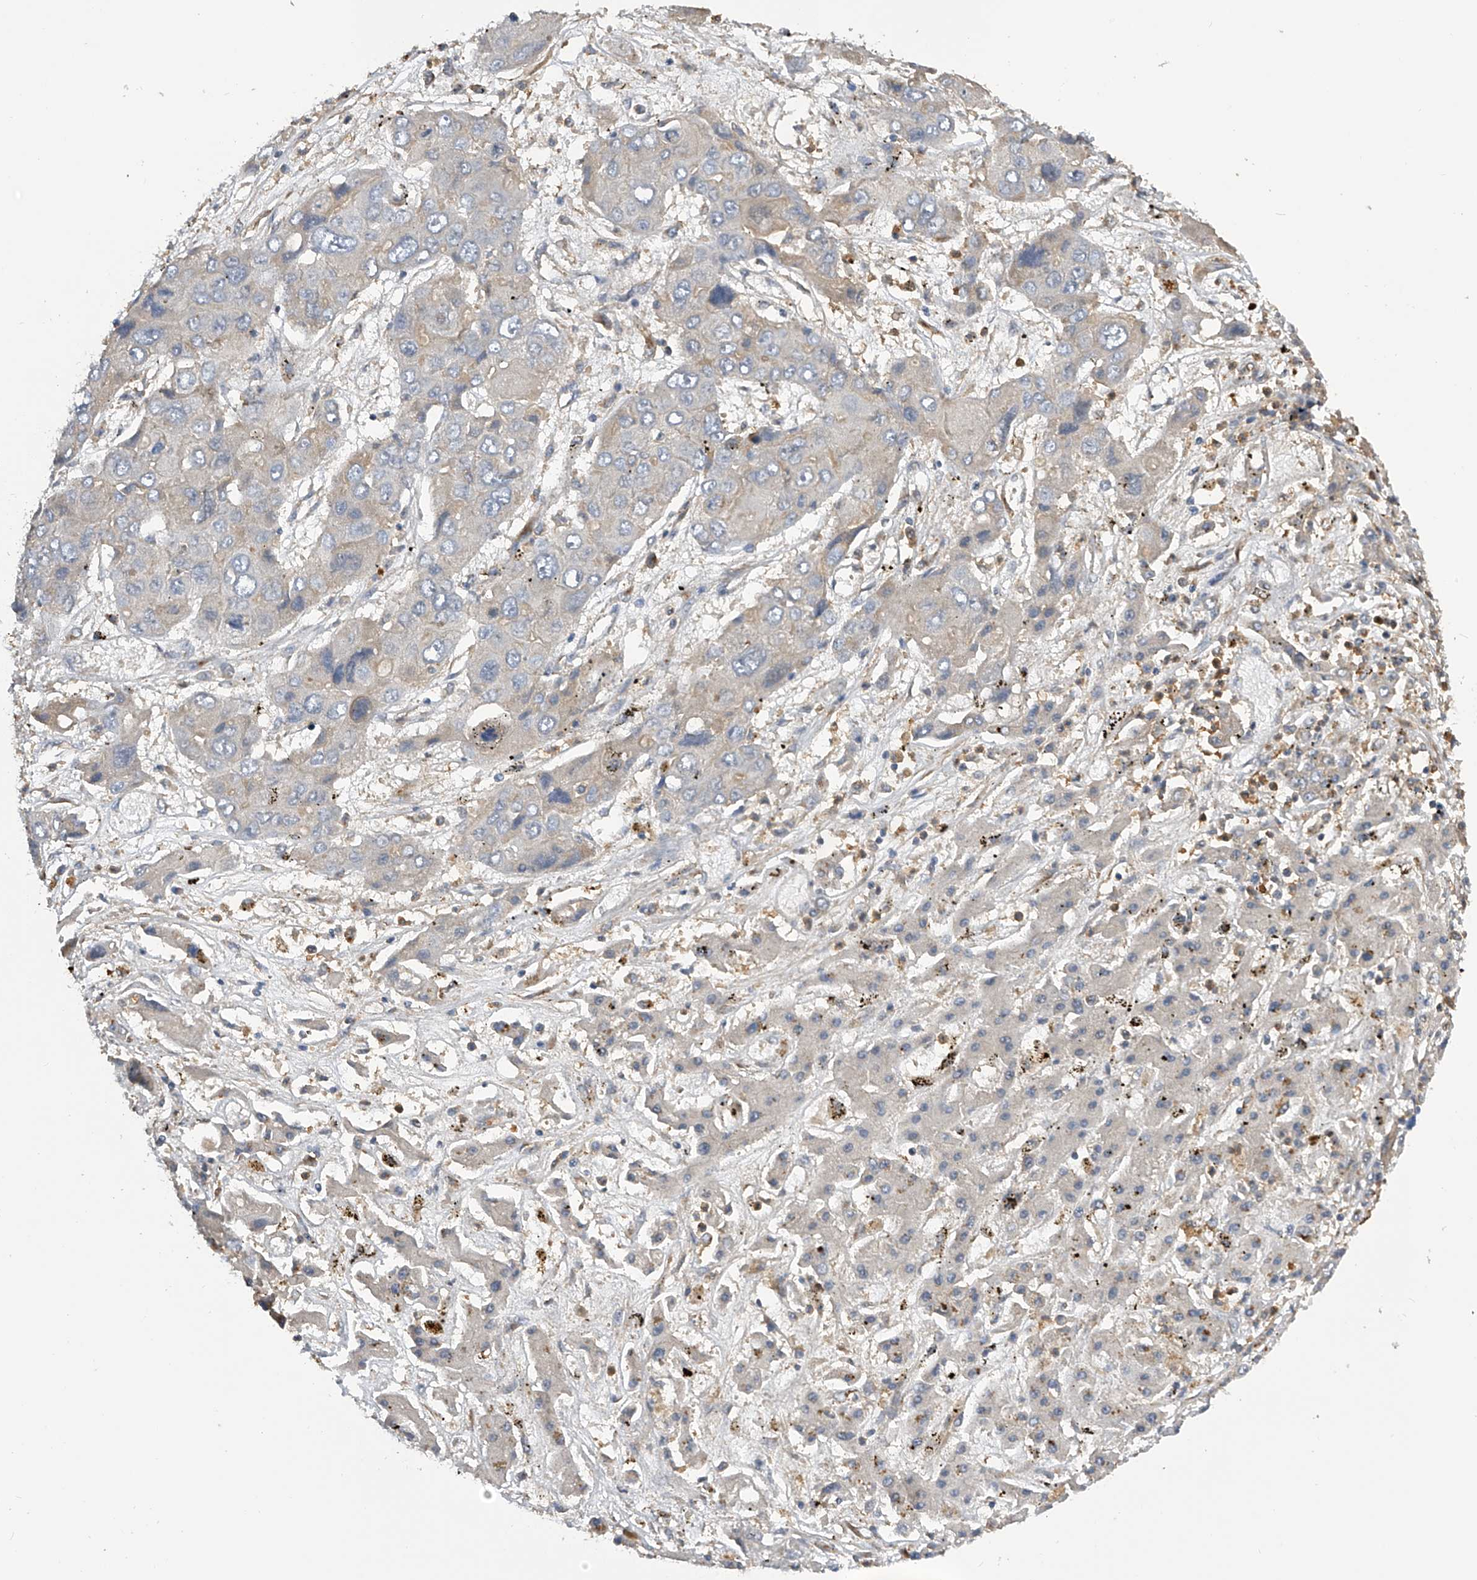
{"staining": {"intensity": "negative", "quantity": "none", "location": "none"}, "tissue": "liver cancer", "cell_type": "Tumor cells", "image_type": "cancer", "snomed": [{"axis": "morphology", "description": "Cholangiocarcinoma"}, {"axis": "topography", "description": "Liver"}], "caption": "Histopathology image shows no protein expression in tumor cells of liver cholangiocarcinoma tissue. (Stains: DAB immunohistochemistry with hematoxylin counter stain, Microscopy: brightfield microscopy at high magnification).", "gene": "PTPRA", "patient": {"sex": "male", "age": 67}}